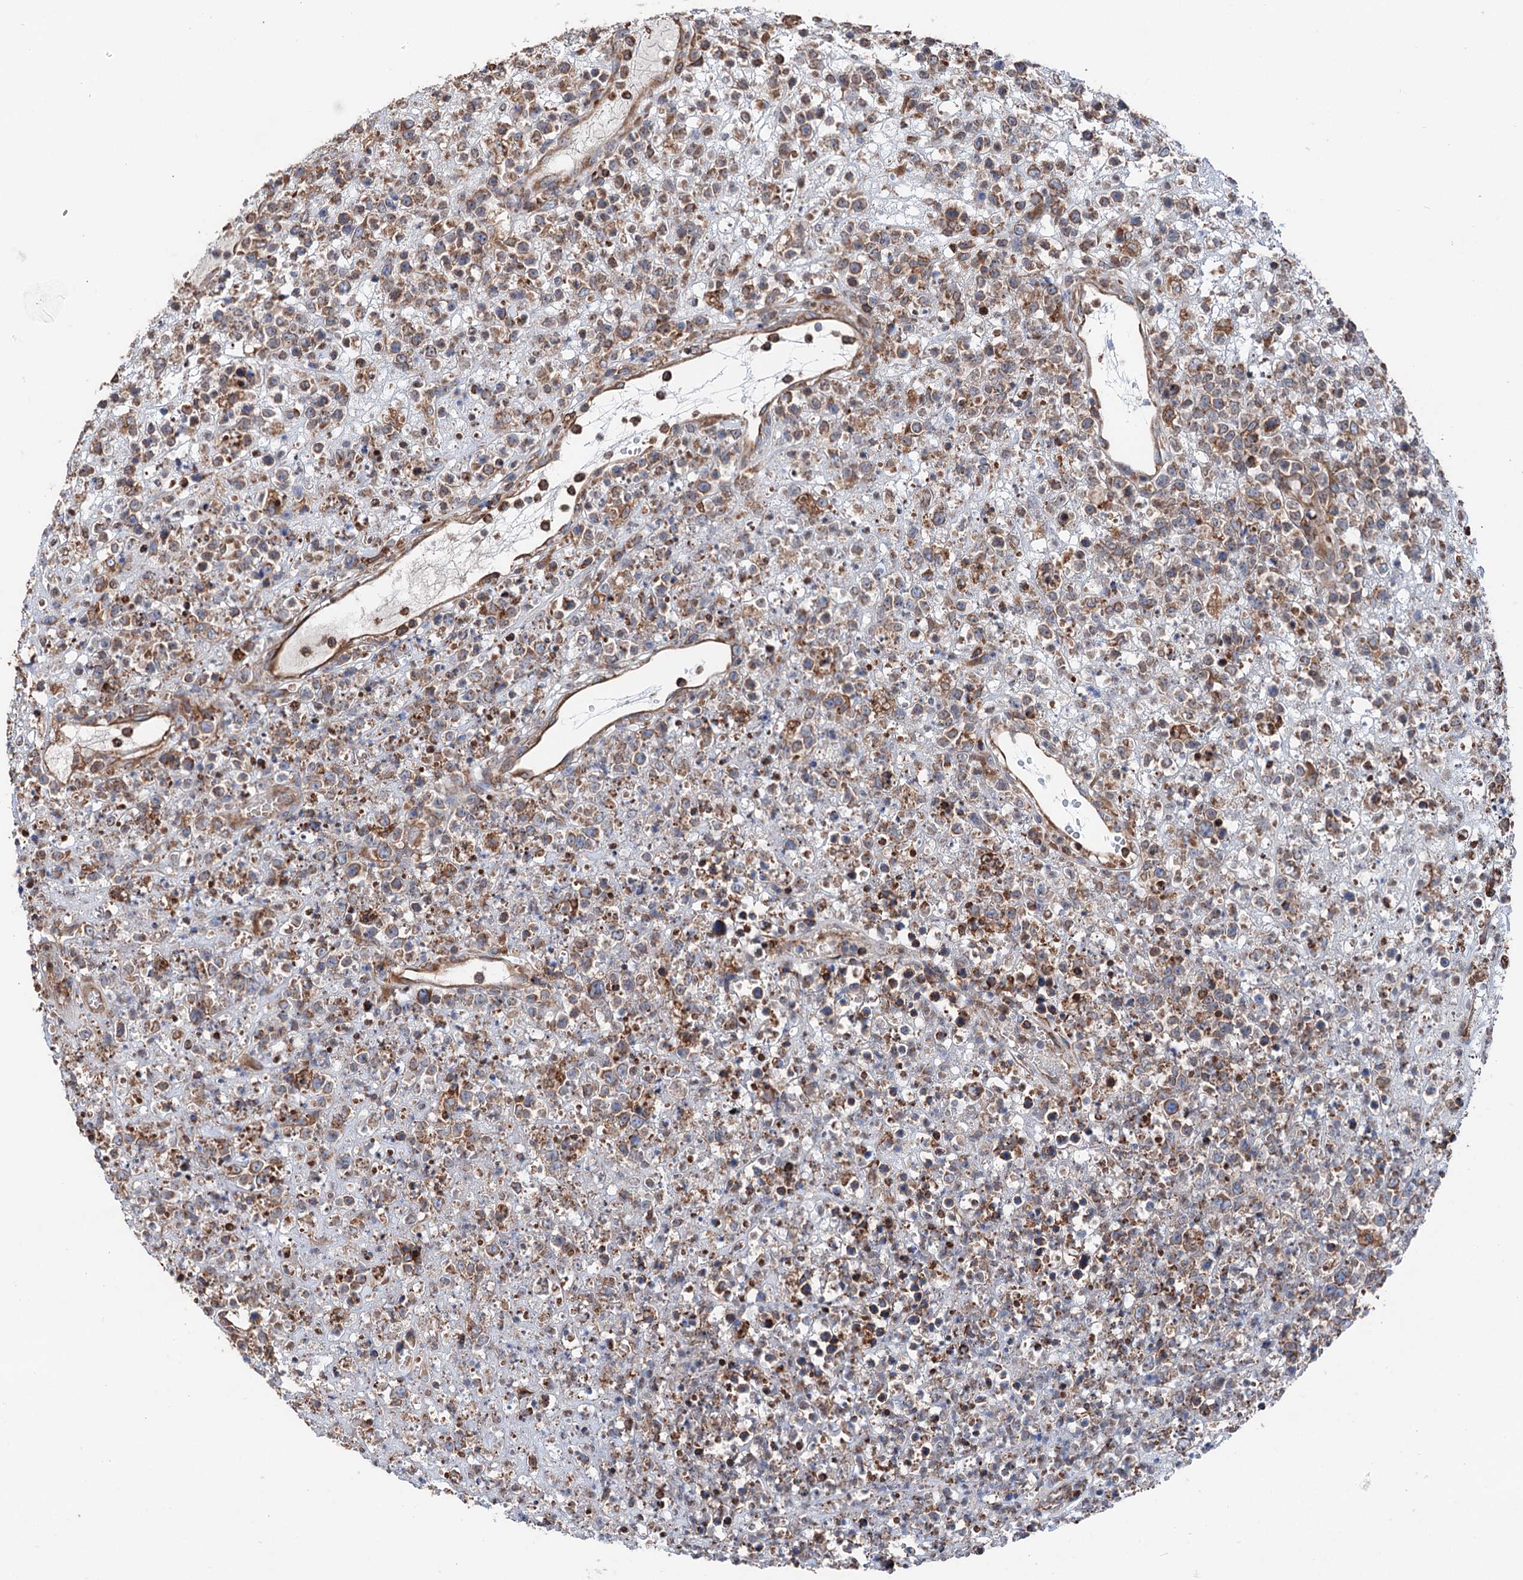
{"staining": {"intensity": "moderate", "quantity": ">75%", "location": "cytoplasmic/membranous"}, "tissue": "lymphoma", "cell_type": "Tumor cells", "image_type": "cancer", "snomed": [{"axis": "morphology", "description": "Malignant lymphoma, non-Hodgkin's type, High grade"}, {"axis": "topography", "description": "Colon"}], "caption": "Immunohistochemistry (IHC) of human high-grade malignant lymphoma, non-Hodgkin's type shows medium levels of moderate cytoplasmic/membranous staining in about >75% of tumor cells.", "gene": "ERP29", "patient": {"sex": "female", "age": 53}}